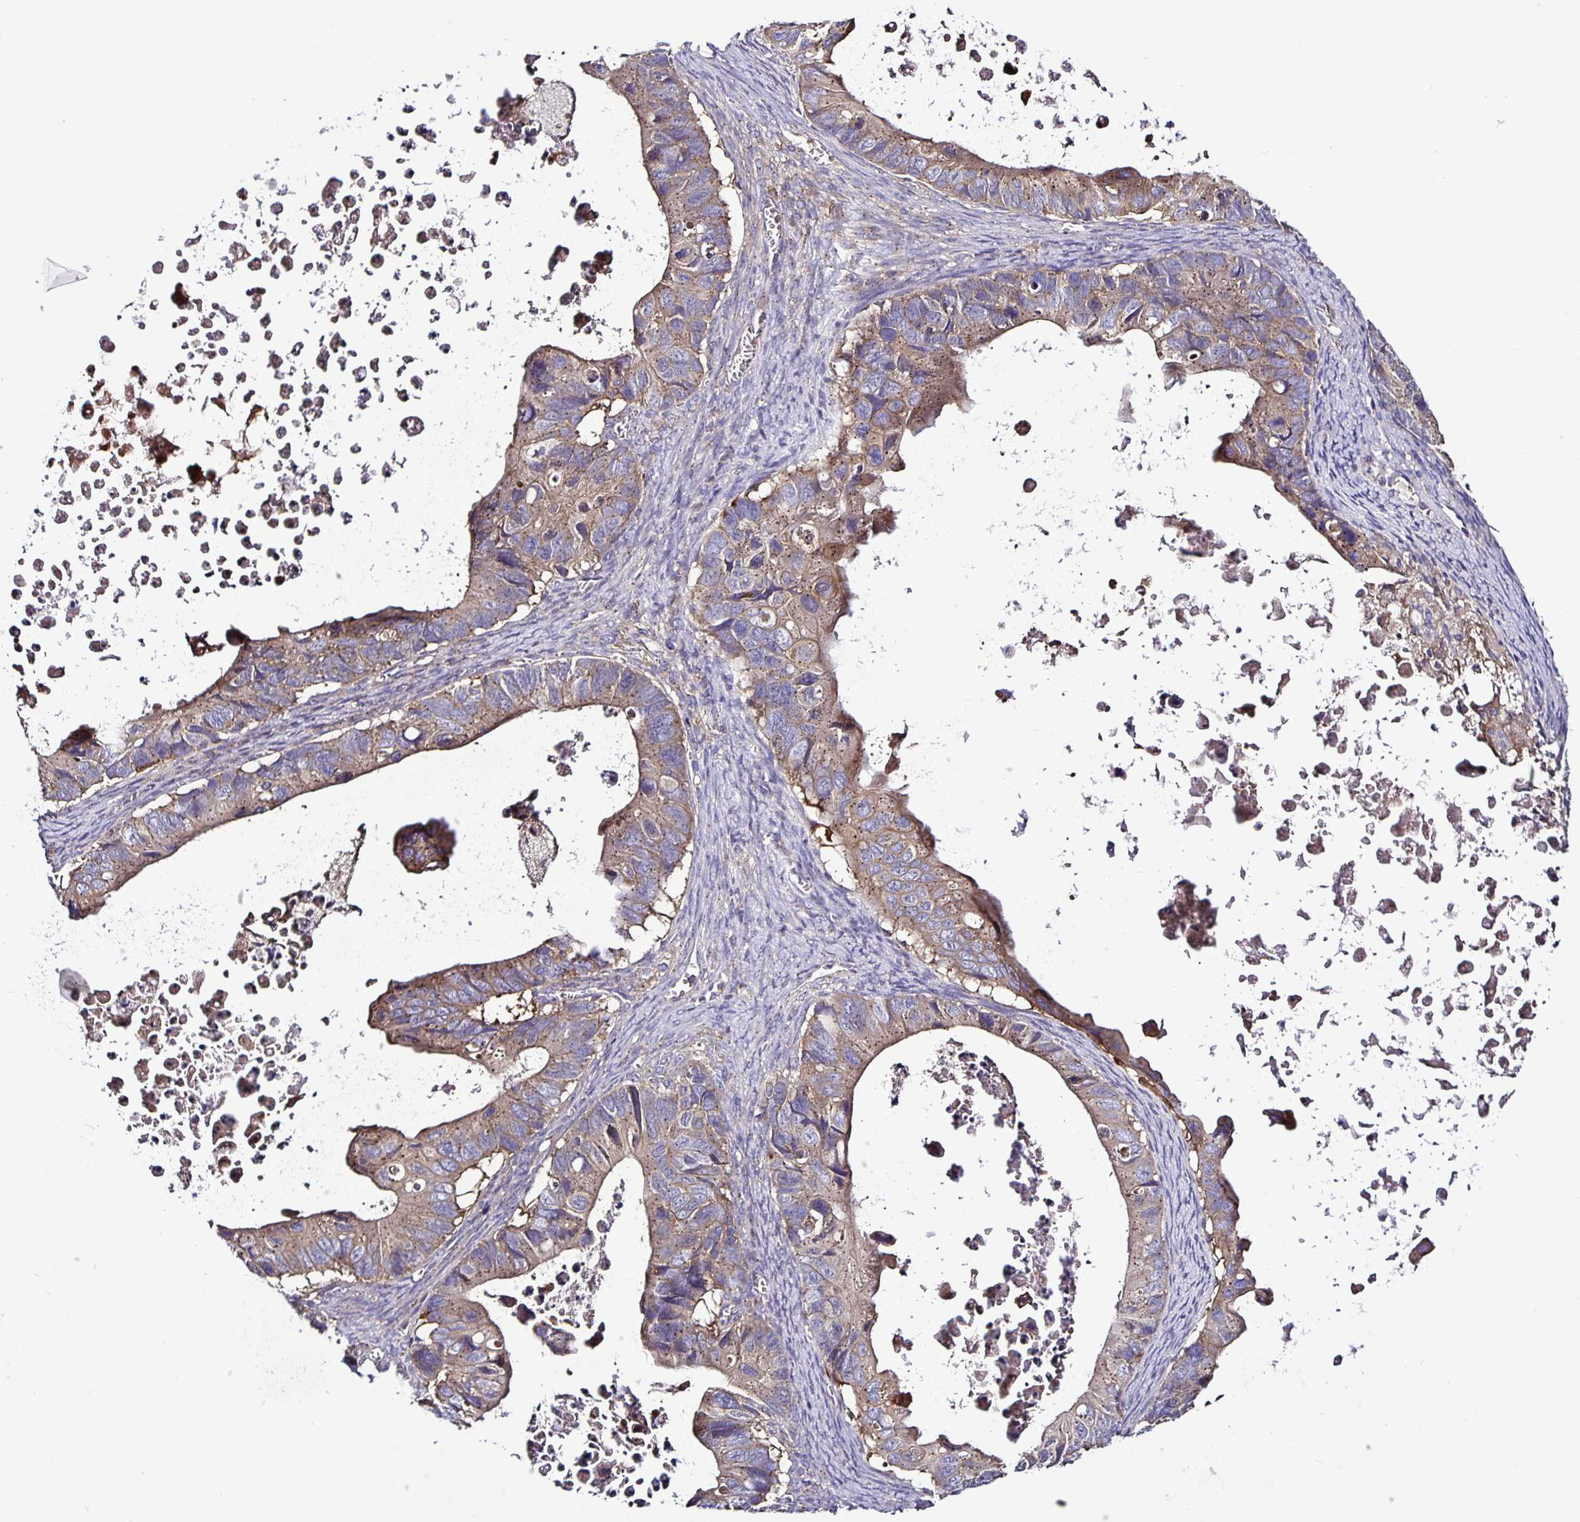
{"staining": {"intensity": "weak", "quantity": ">75%", "location": "cytoplasmic/membranous"}, "tissue": "ovarian cancer", "cell_type": "Tumor cells", "image_type": "cancer", "snomed": [{"axis": "morphology", "description": "Cystadenocarcinoma, mucinous, NOS"}, {"axis": "topography", "description": "Ovary"}], "caption": "DAB immunohistochemical staining of ovarian cancer (mucinous cystadenocarcinoma) displays weak cytoplasmic/membranous protein expression in about >75% of tumor cells. Immunohistochemistry stains the protein of interest in brown and the nuclei are stained blue.", "gene": "SNX5", "patient": {"sex": "female", "age": 64}}